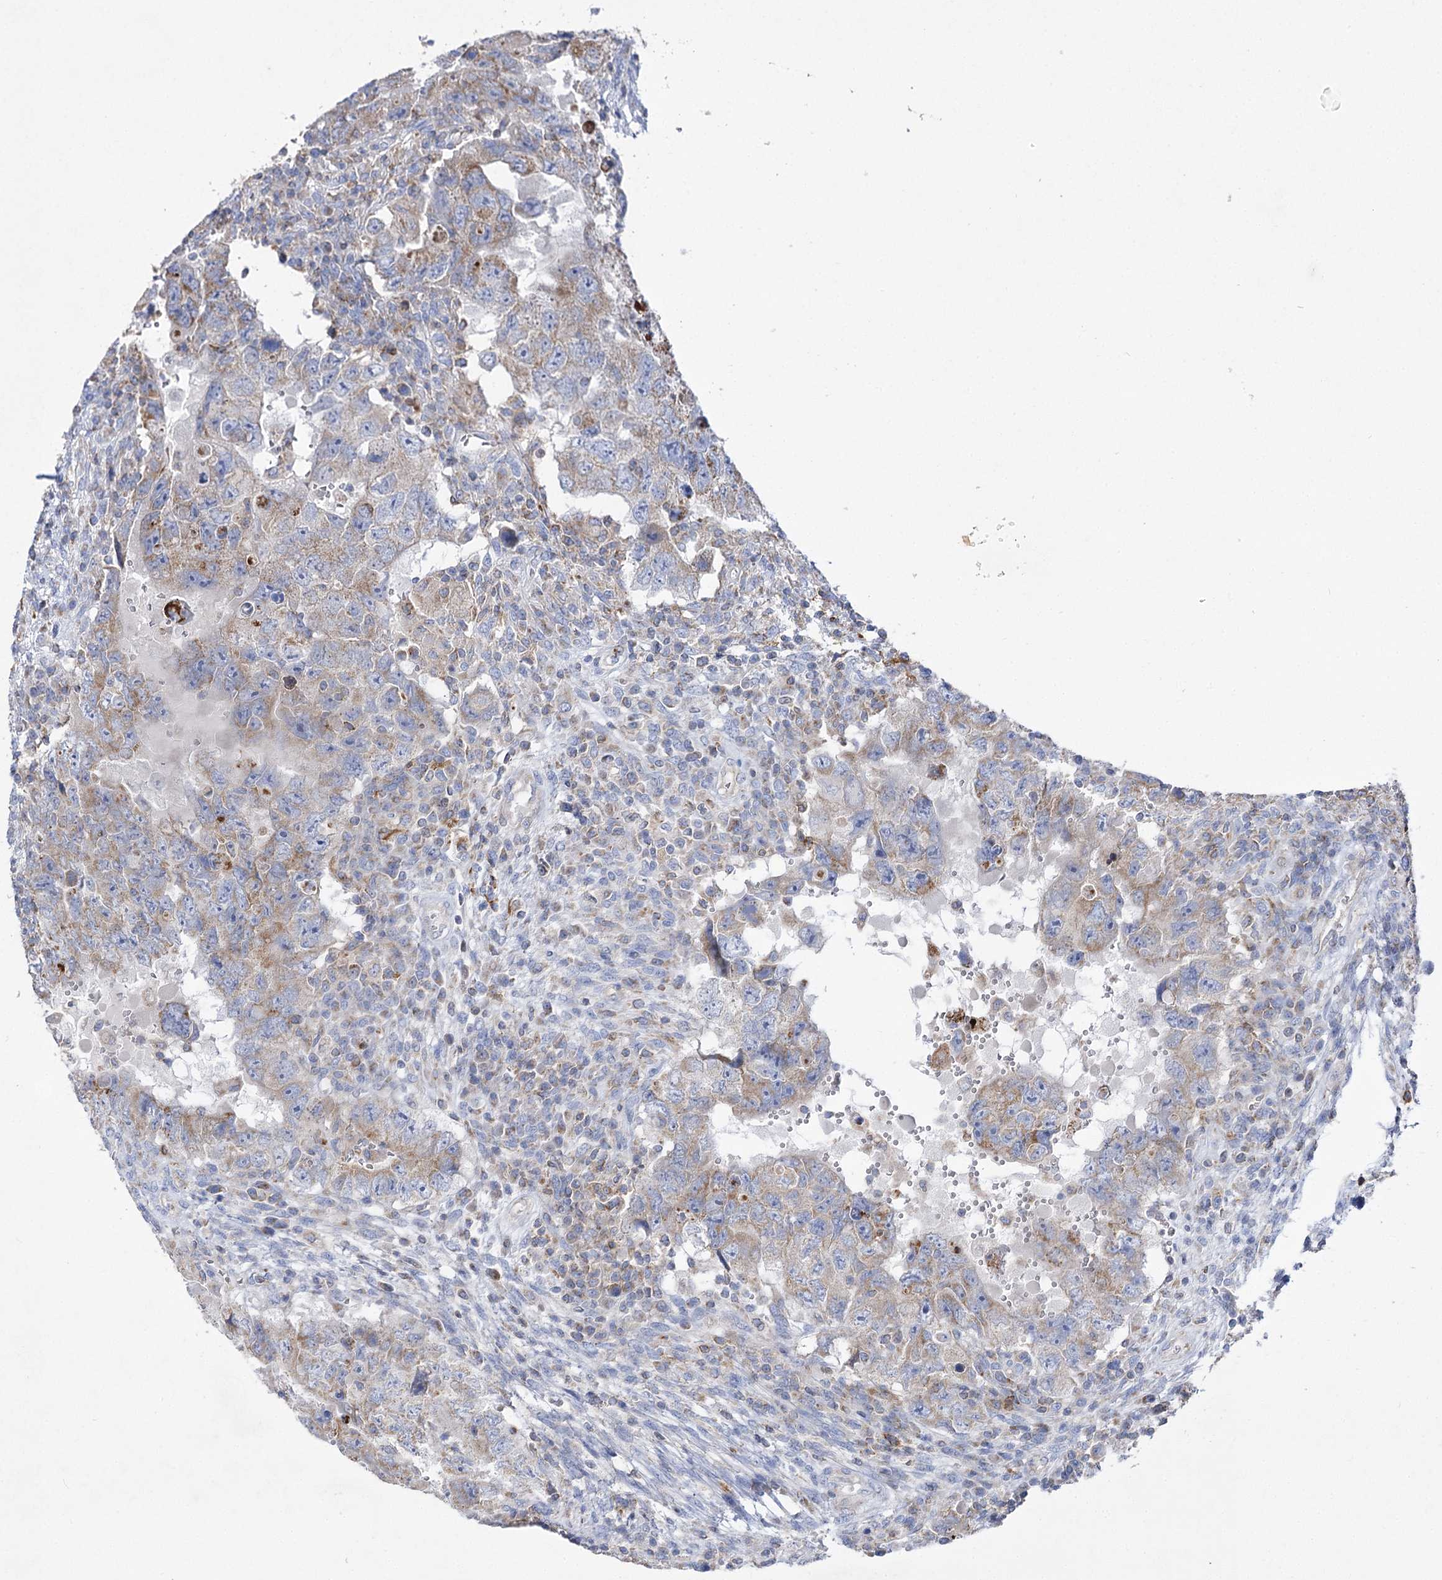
{"staining": {"intensity": "moderate", "quantity": "25%-75%", "location": "cytoplasmic/membranous"}, "tissue": "testis cancer", "cell_type": "Tumor cells", "image_type": "cancer", "snomed": [{"axis": "morphology", "description": "Carcinoma, Embryonal, NOS"}, {"axis": "topography", "description": "Testis"}], "caption": "Immunohistochemistry image of embryonal carcinoma (testis) stained for a protein (brown), which shows medium levels of moderate cytoplasmic/membranous staining in approximately 25%-75% of tumor cells.", "gene": "COX15", "patient": {"sex": "male", "age": 26}}